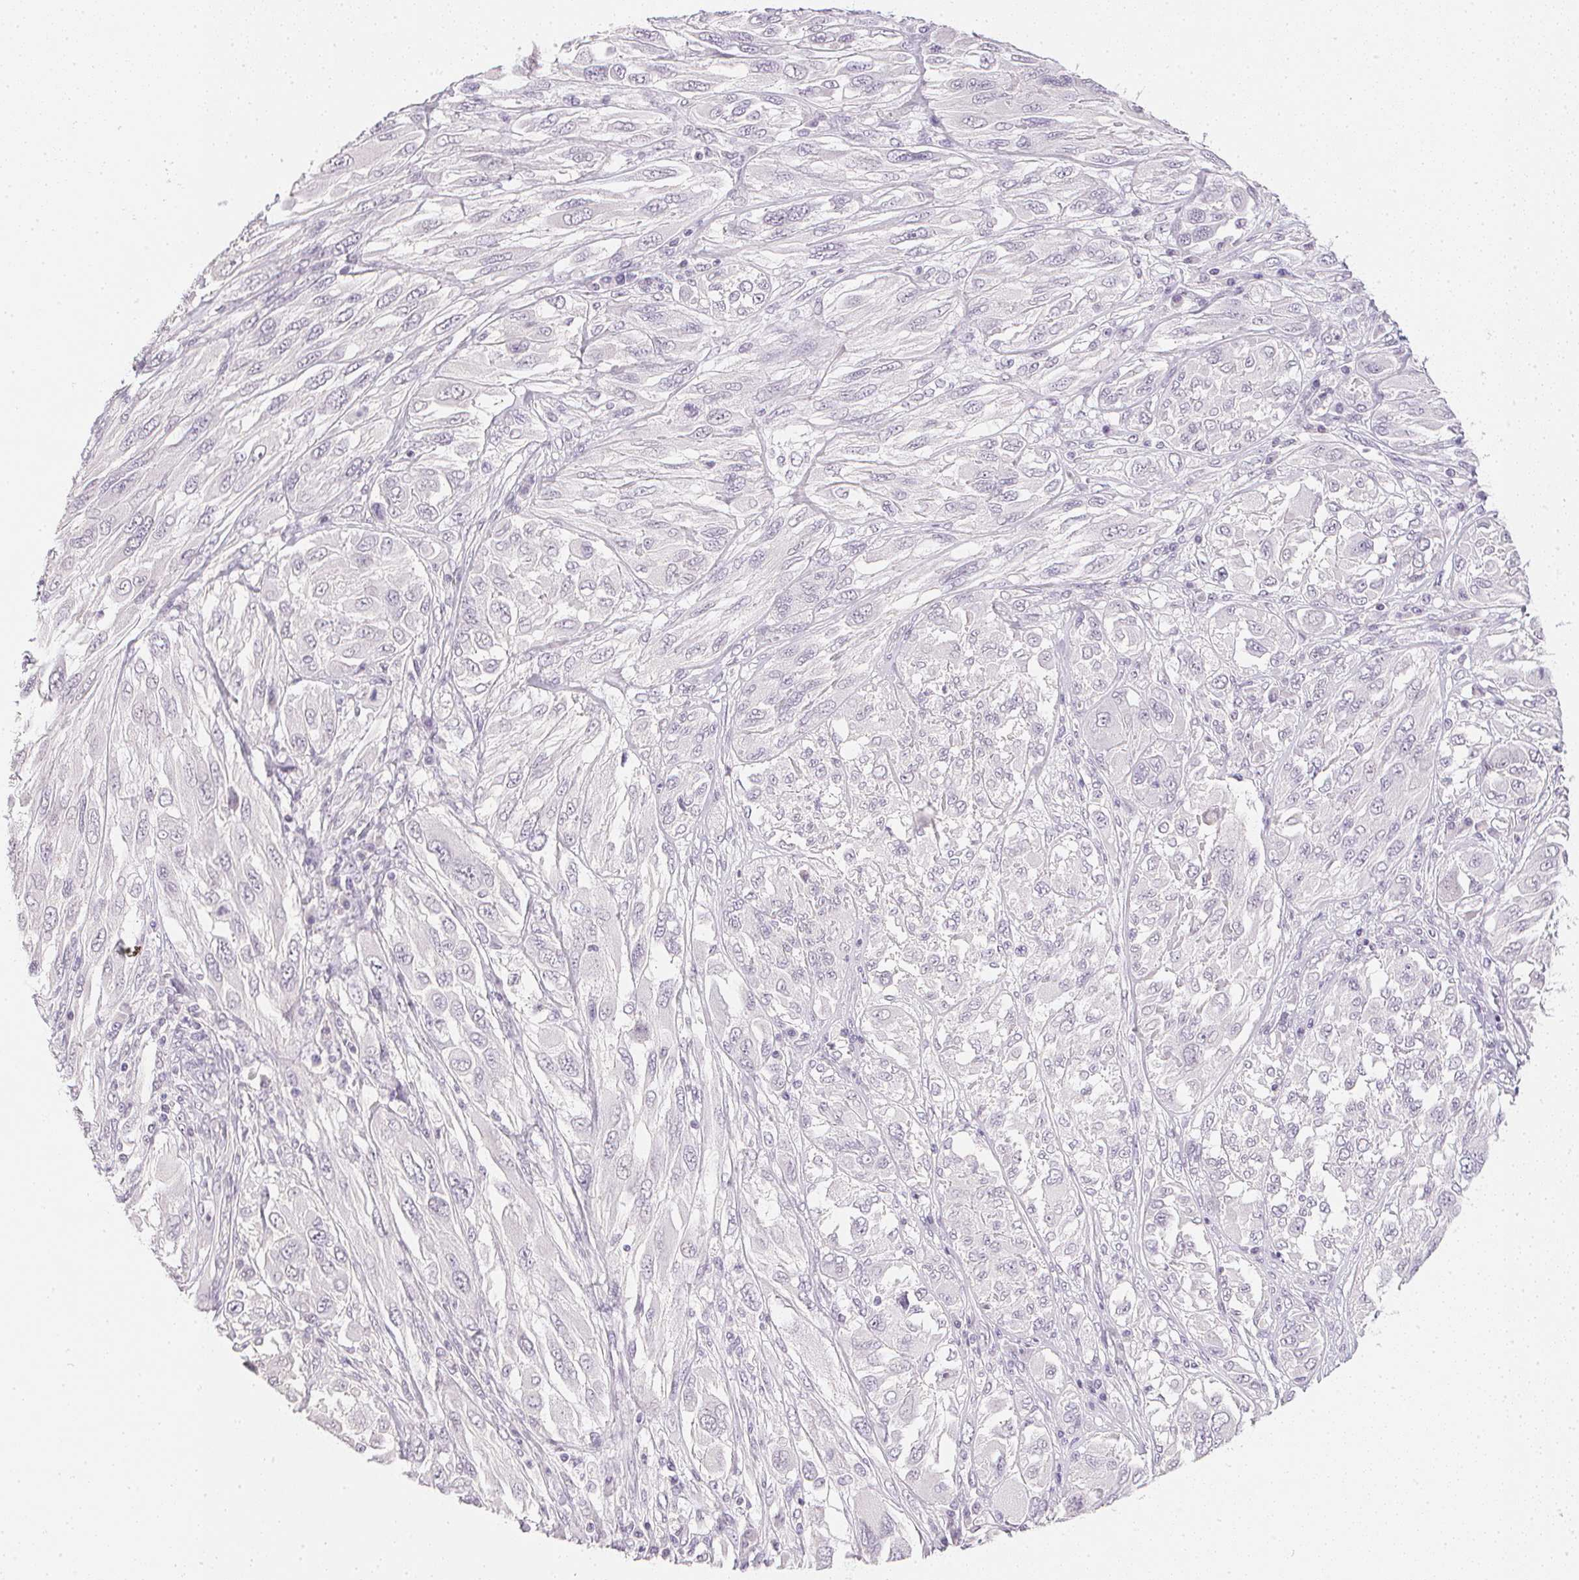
{"staining": {"intensity": "negative", "quantity": "none", "location": "none"}, "tissue": "melanoma", "cell_type": "Tumor cells", "image_type": "cancer", "snomed": [{"axis": "morphology", "description": "Malignant melanoma, NOS"}, {"axis": "topography", "description": "Skin"}], "caption": "Image shows no protein expression in tumor cells of melanoma tissue.", "gene": "PPY", "patient": {"sex": "female", "age": 91}}